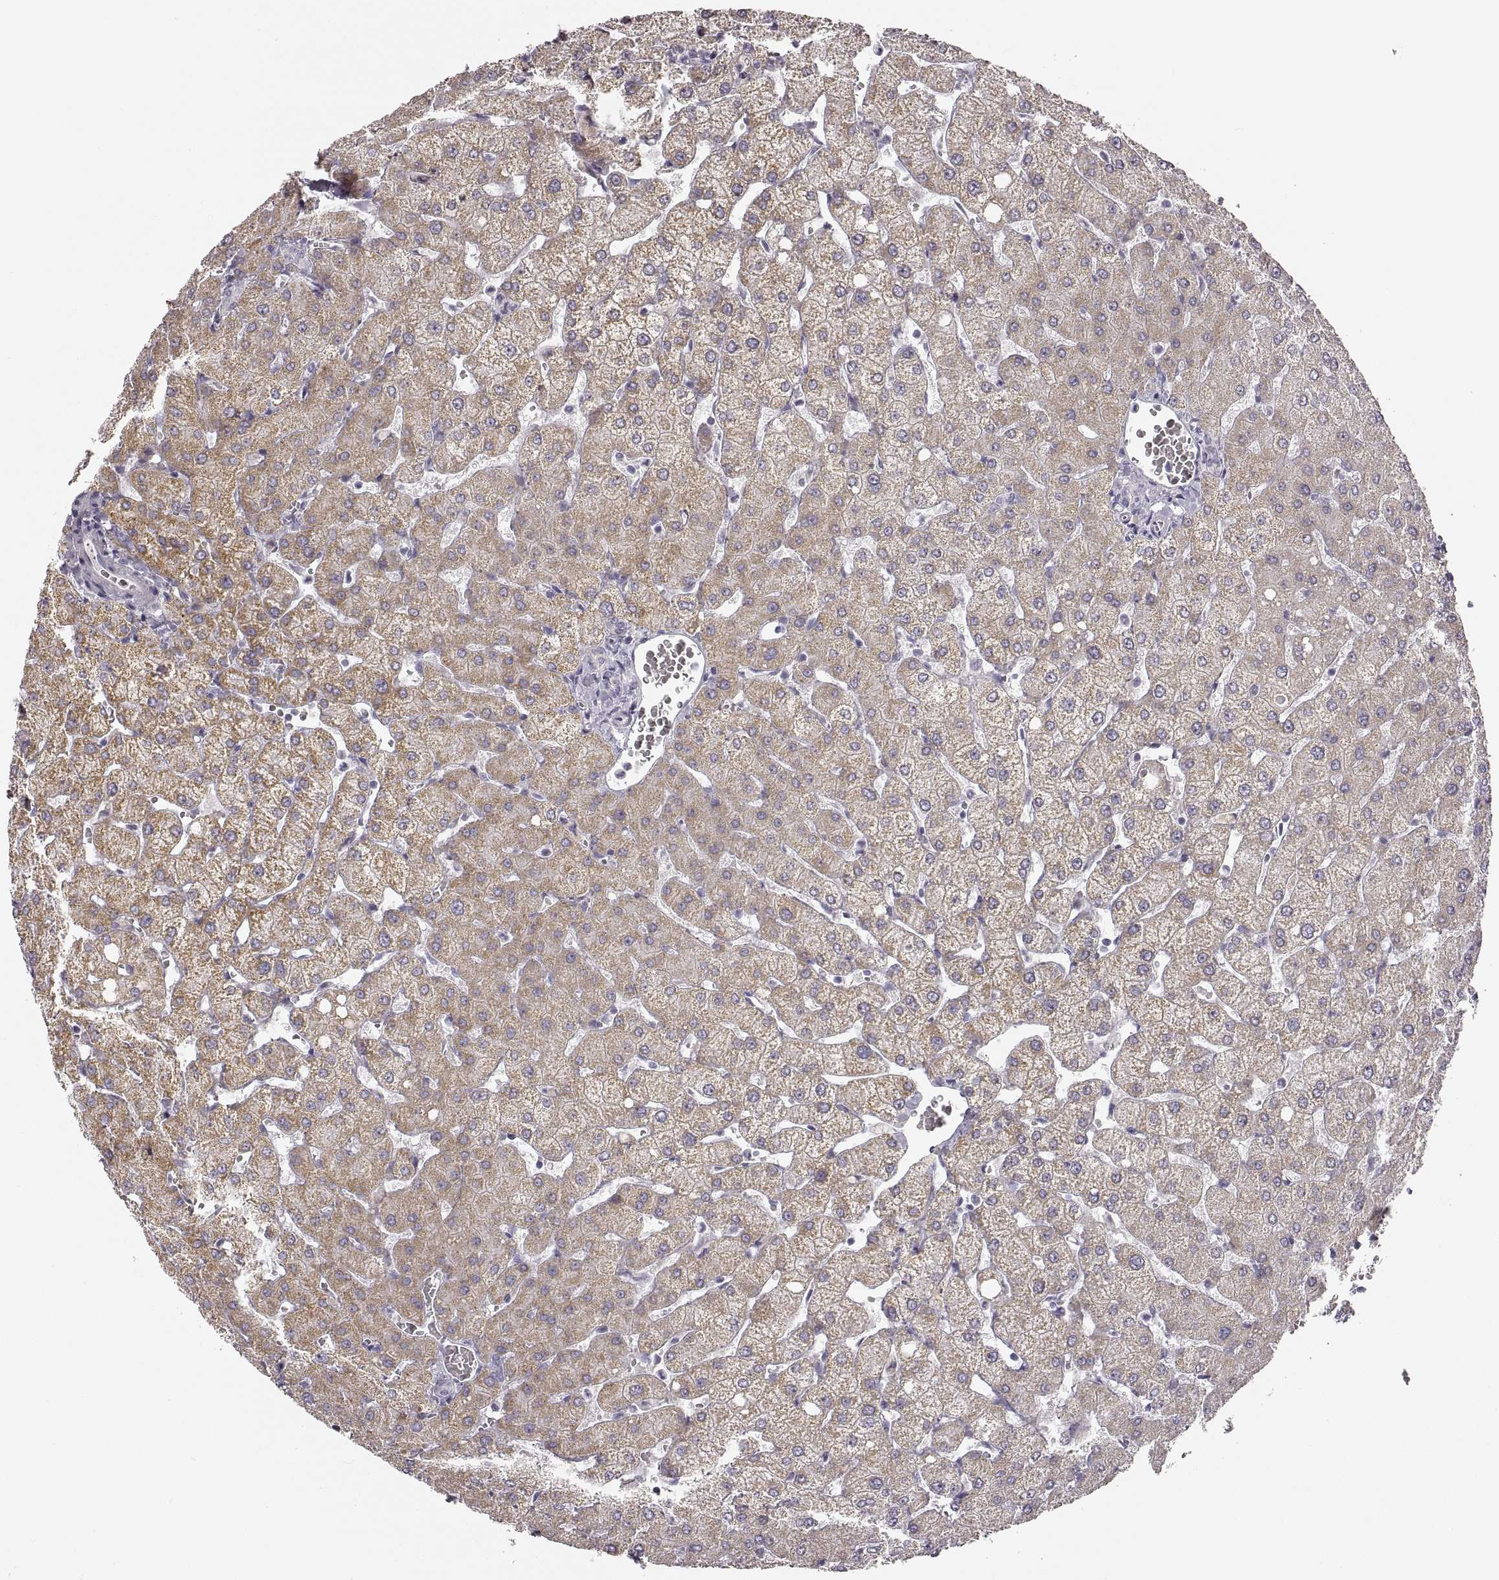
{"staining": {"intensity": "negative", "quantity": "none", "location": "none"}, "tissue": "liver", "cell_type": "Cholangiocytes", "image_type": "normal", "snomed": [{"axis": "morphology", "description": "Normal tissue, NOS"}, {"axis": "topography", "description": "Liver"}], "caption": "Benign liver was stained to show a protein in brown. There is no significant expression in cholangiocytes. (Brightfield microscopy of DAB (3,3'-diaminobenzidine) IHC at high magnification).", "gene": "RDH13", "patient": {"sex": "female", "age": 54}}